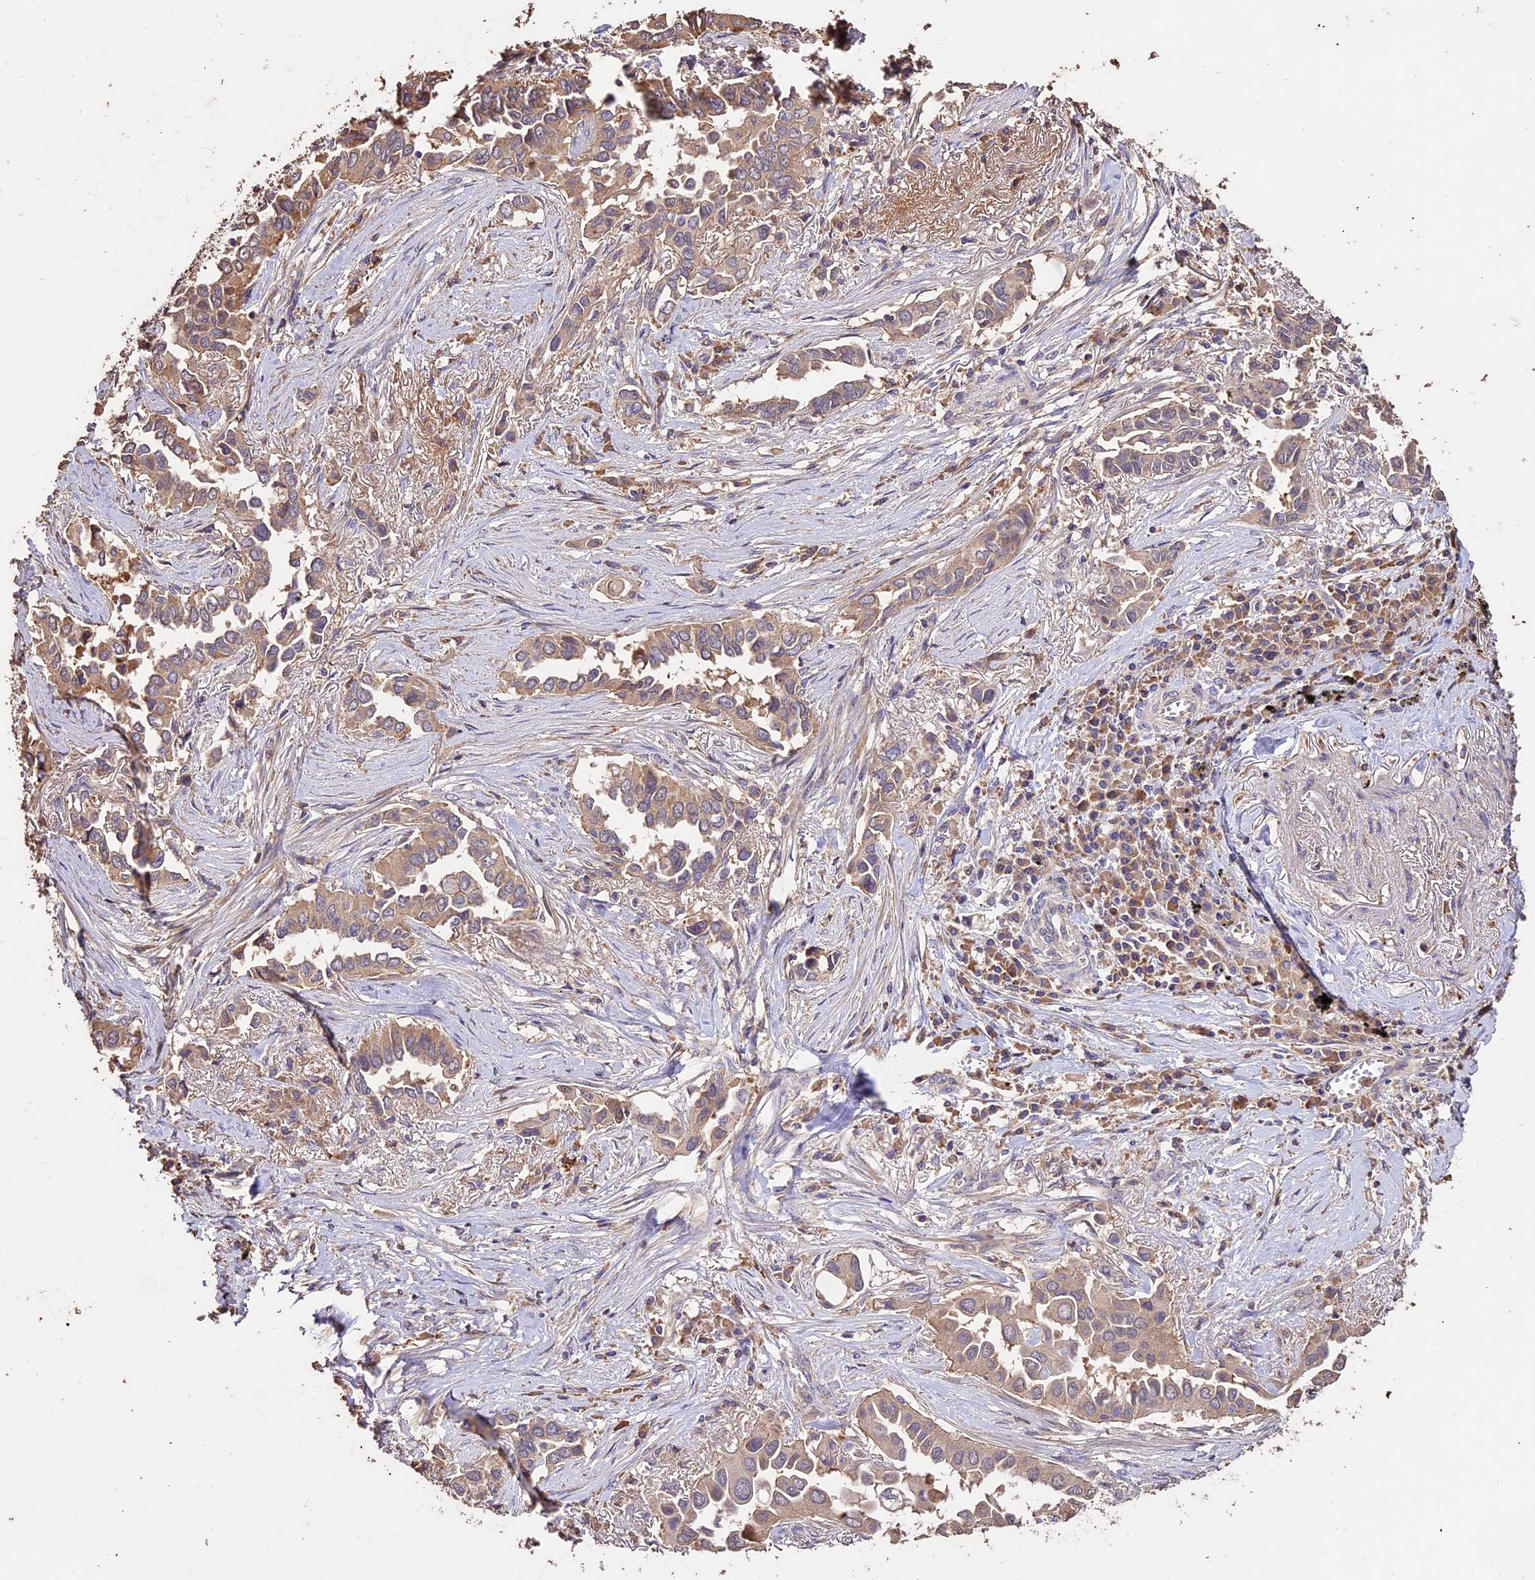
{"staining": {"intensity": "weak", "quantity": ">75%", "location": "cytoplasmic/membranous"}, "tissue": "lung cancer", "cell_type": "Tumor cells", "image_type": "cancer", "snomed": [{"axis": "morphology", "description": "Adenocarcinoma, NOS"}, {"axis": "topography", "description": "Lung"}], "caption": "Protein expression analysis of lung cancer demonstrates weak cytoplasmic/membranous staining in about >75% of tumor cells.", "gene": "CRLF1", "patient": {"sex": "female", "age": 76}}